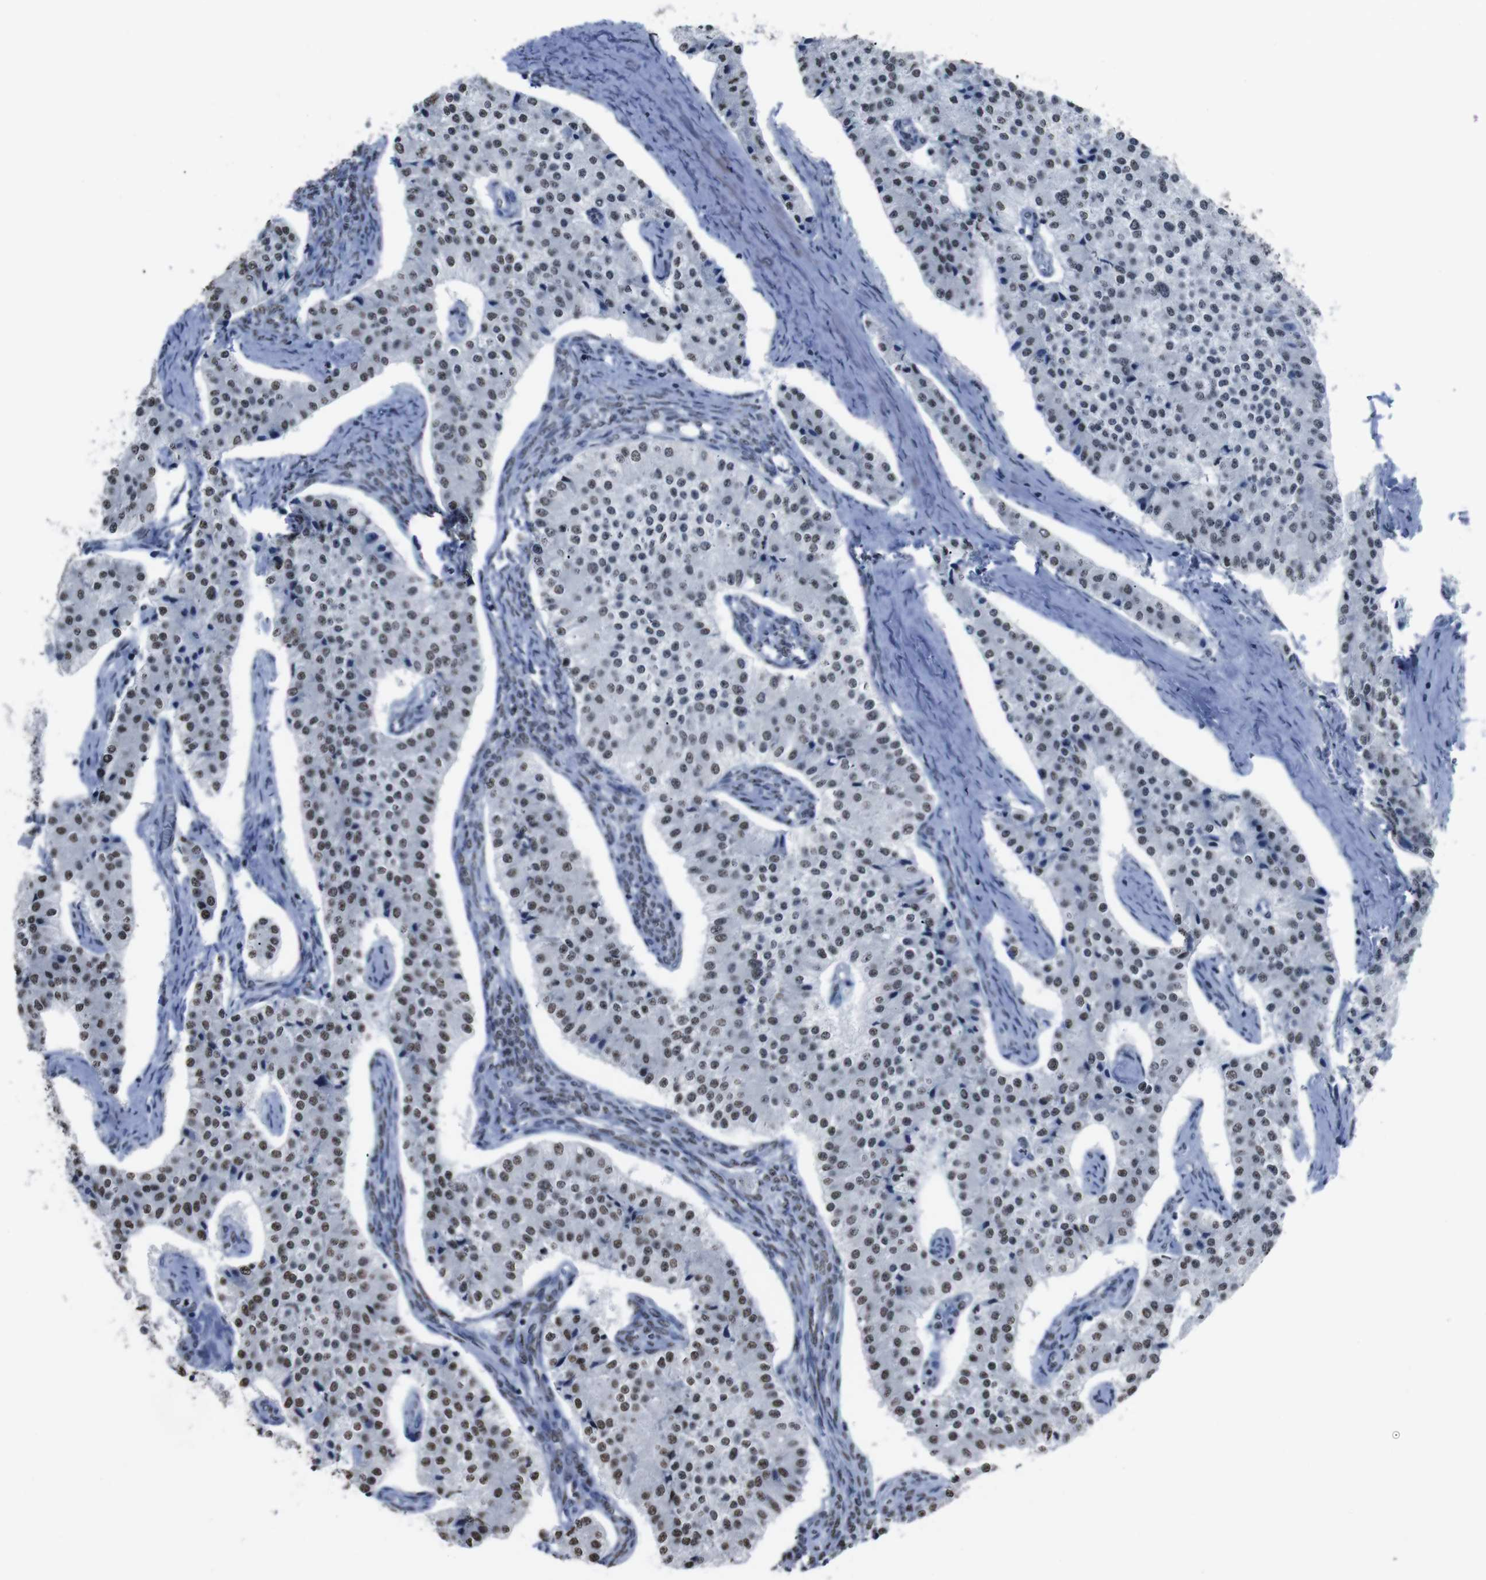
{"staining": {"intensity": "moderate", "quantity": ">75%", "location": "nuclear"}, "tissue": "carcinoid", "cell_type": "Tumor cells", "image_type": "cancer", "snomed": [{"axis": "morphology", "description": "Carcinoid, malignant, NOS"}, {"axis": "topography", "description": "Colon"}], "caption": "Moderate nuclear protein expression is seen in approximately >75% of tumor cells in carcinoid.", "gene": "PIP4P2", "patient": {"sex": "female", "age": 52}}